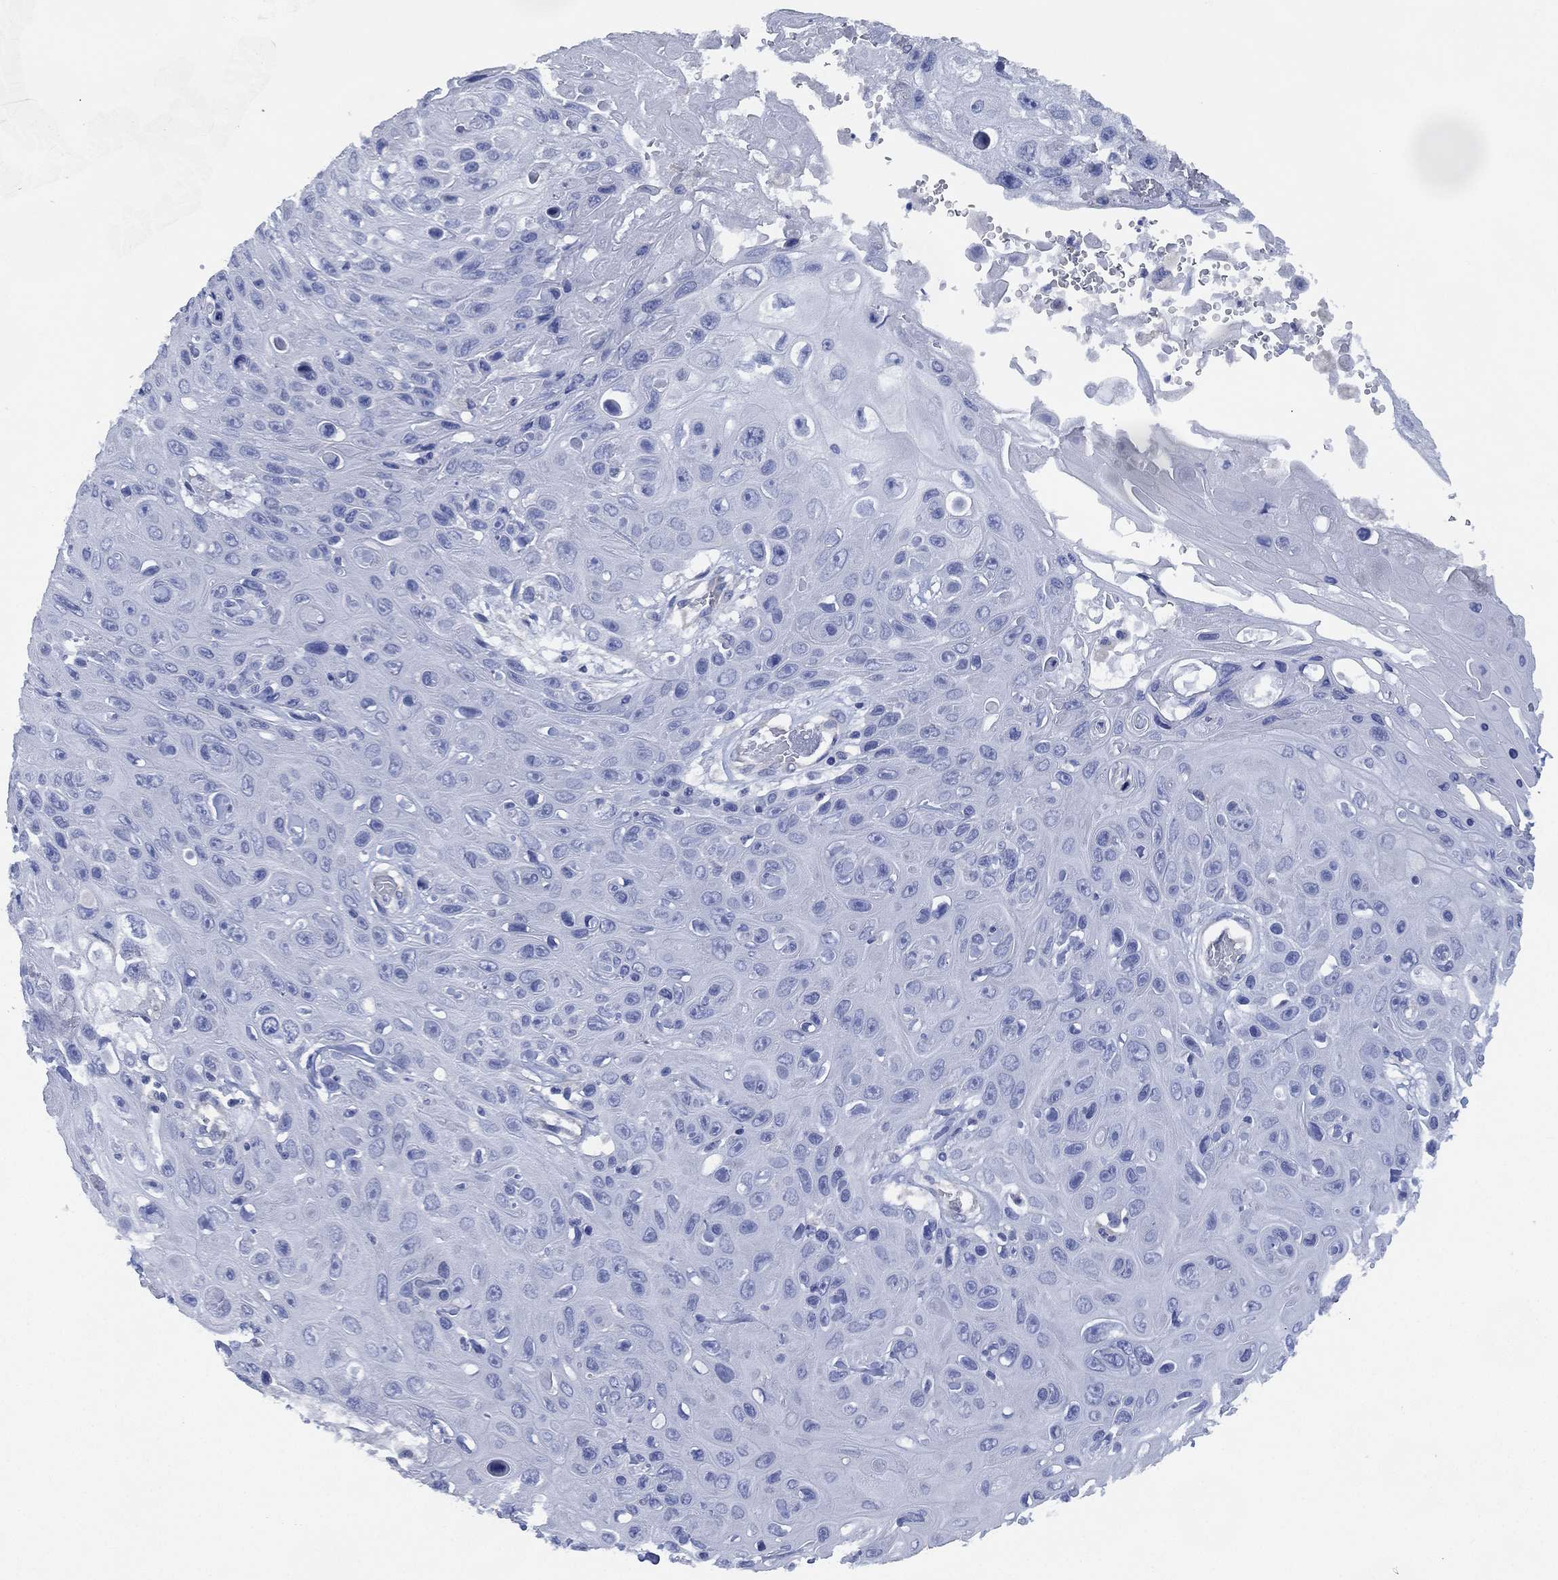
{"staining": {"intensity": "negative", "quantity": "none", "location": "none"}, "tissue": "skin cancer", "cell_type": "Tumor cells", "image_type": "cancer", "snomed": [{"axis": "morphology", "description": "Squamous cell carcinoma, NOS"}, {"axis": "topography", "description": "Skin"}], "caption": "Tumor cells show no significant protein expression in skin squamous cell carcinoma.", "gene": "CCDC70", "patient": {"sex": "male", "age": 82}}